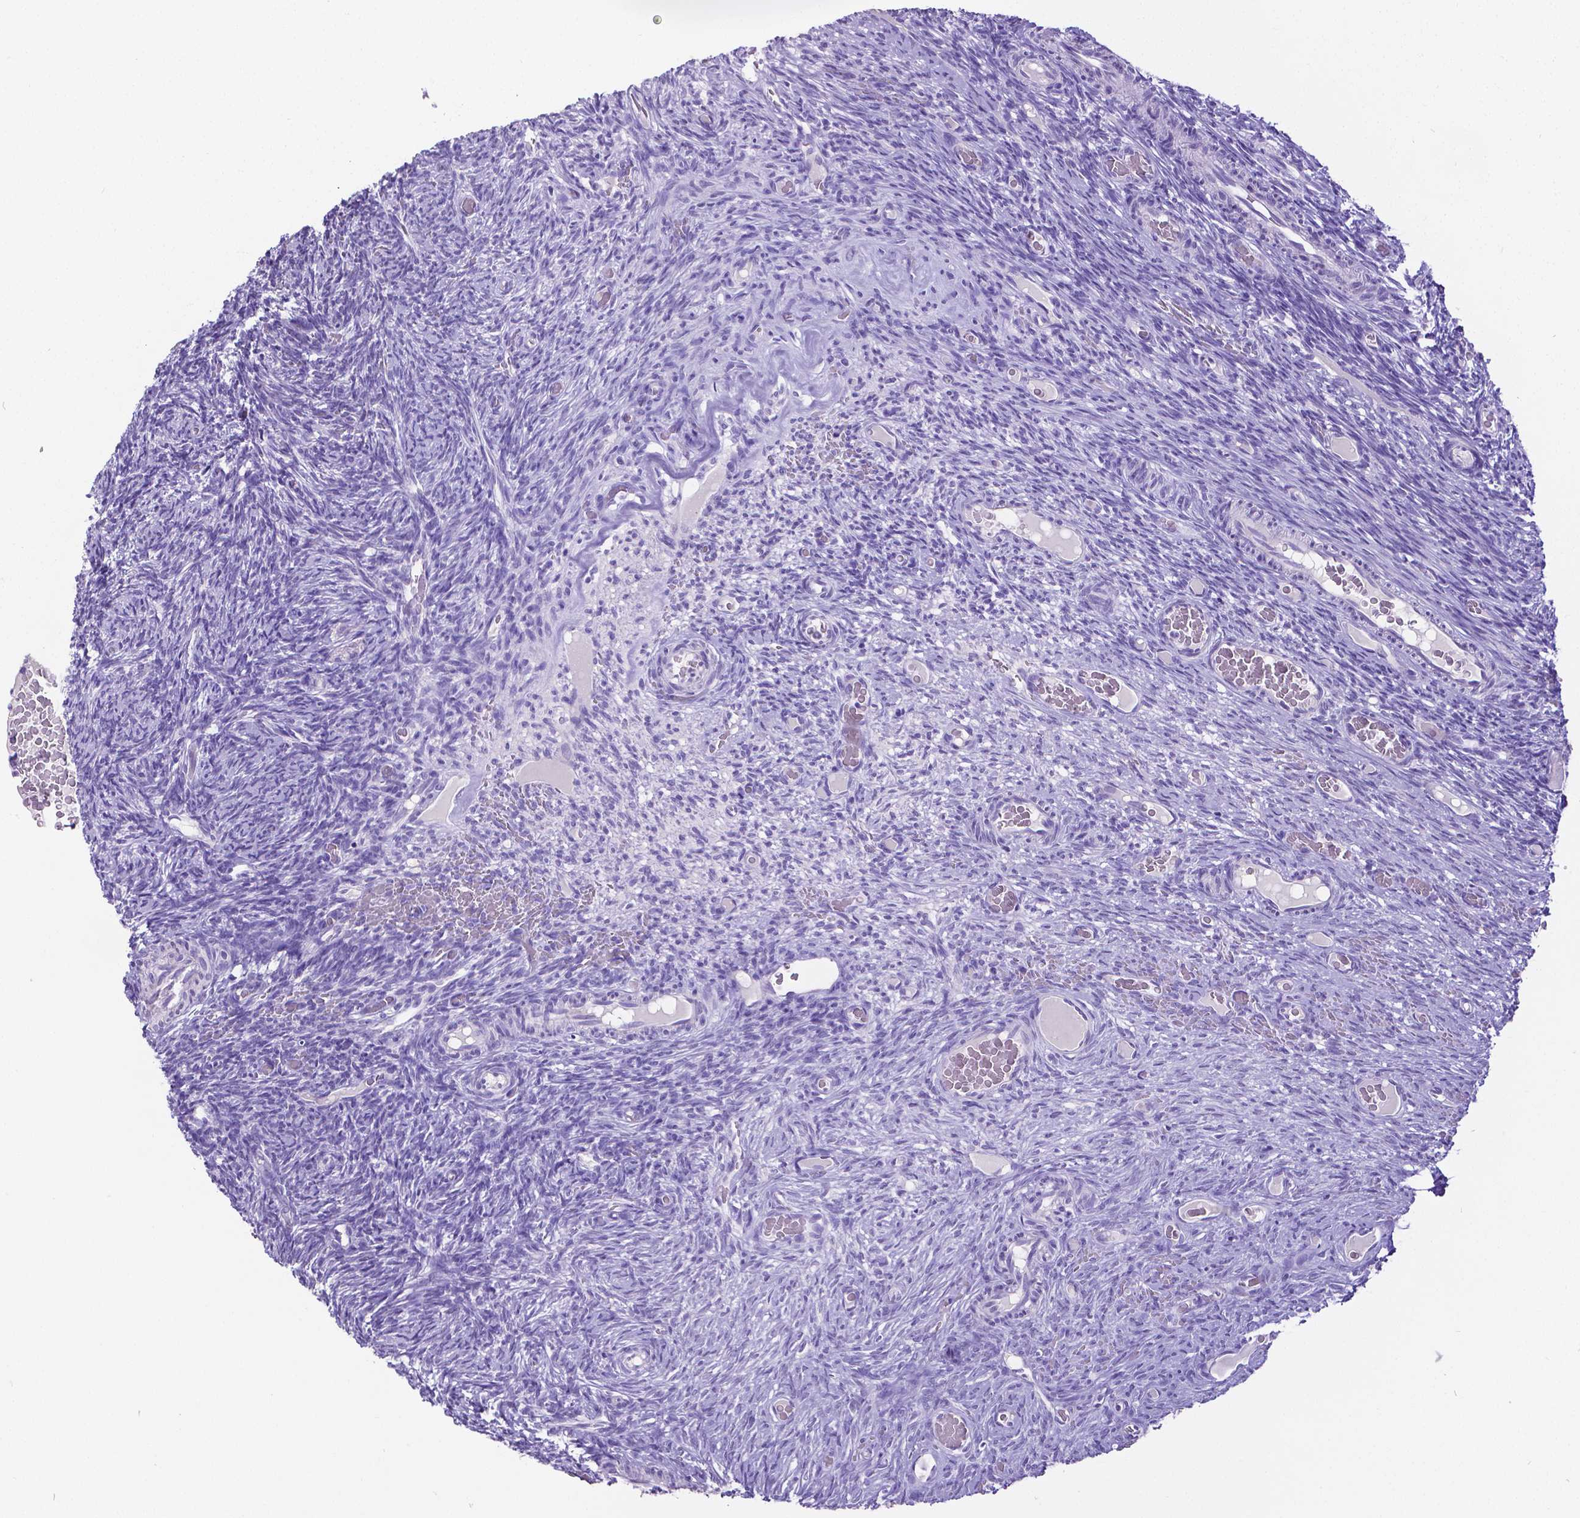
{"staining": {"intensity": "negative", "quantity": "none", "location": "none"}, "tissue": "ovary", "cell_type": "Ovarian stroma cells", "image_type": "normal", "snomed": [{"axis": "morphology", "description": "Normal tissue, NOS"}, {"axis": "topography", "description": "Ovary"}], "caption": "Immunohistochemistry micrograph of benign ovary: ovary stained with DAB (3,3'-diaminobenzidine) reveals no significant protein positivity in ovarian stroma cells.", "gene": "SATB2", "patient": {"sex": "female", "age": 34}}